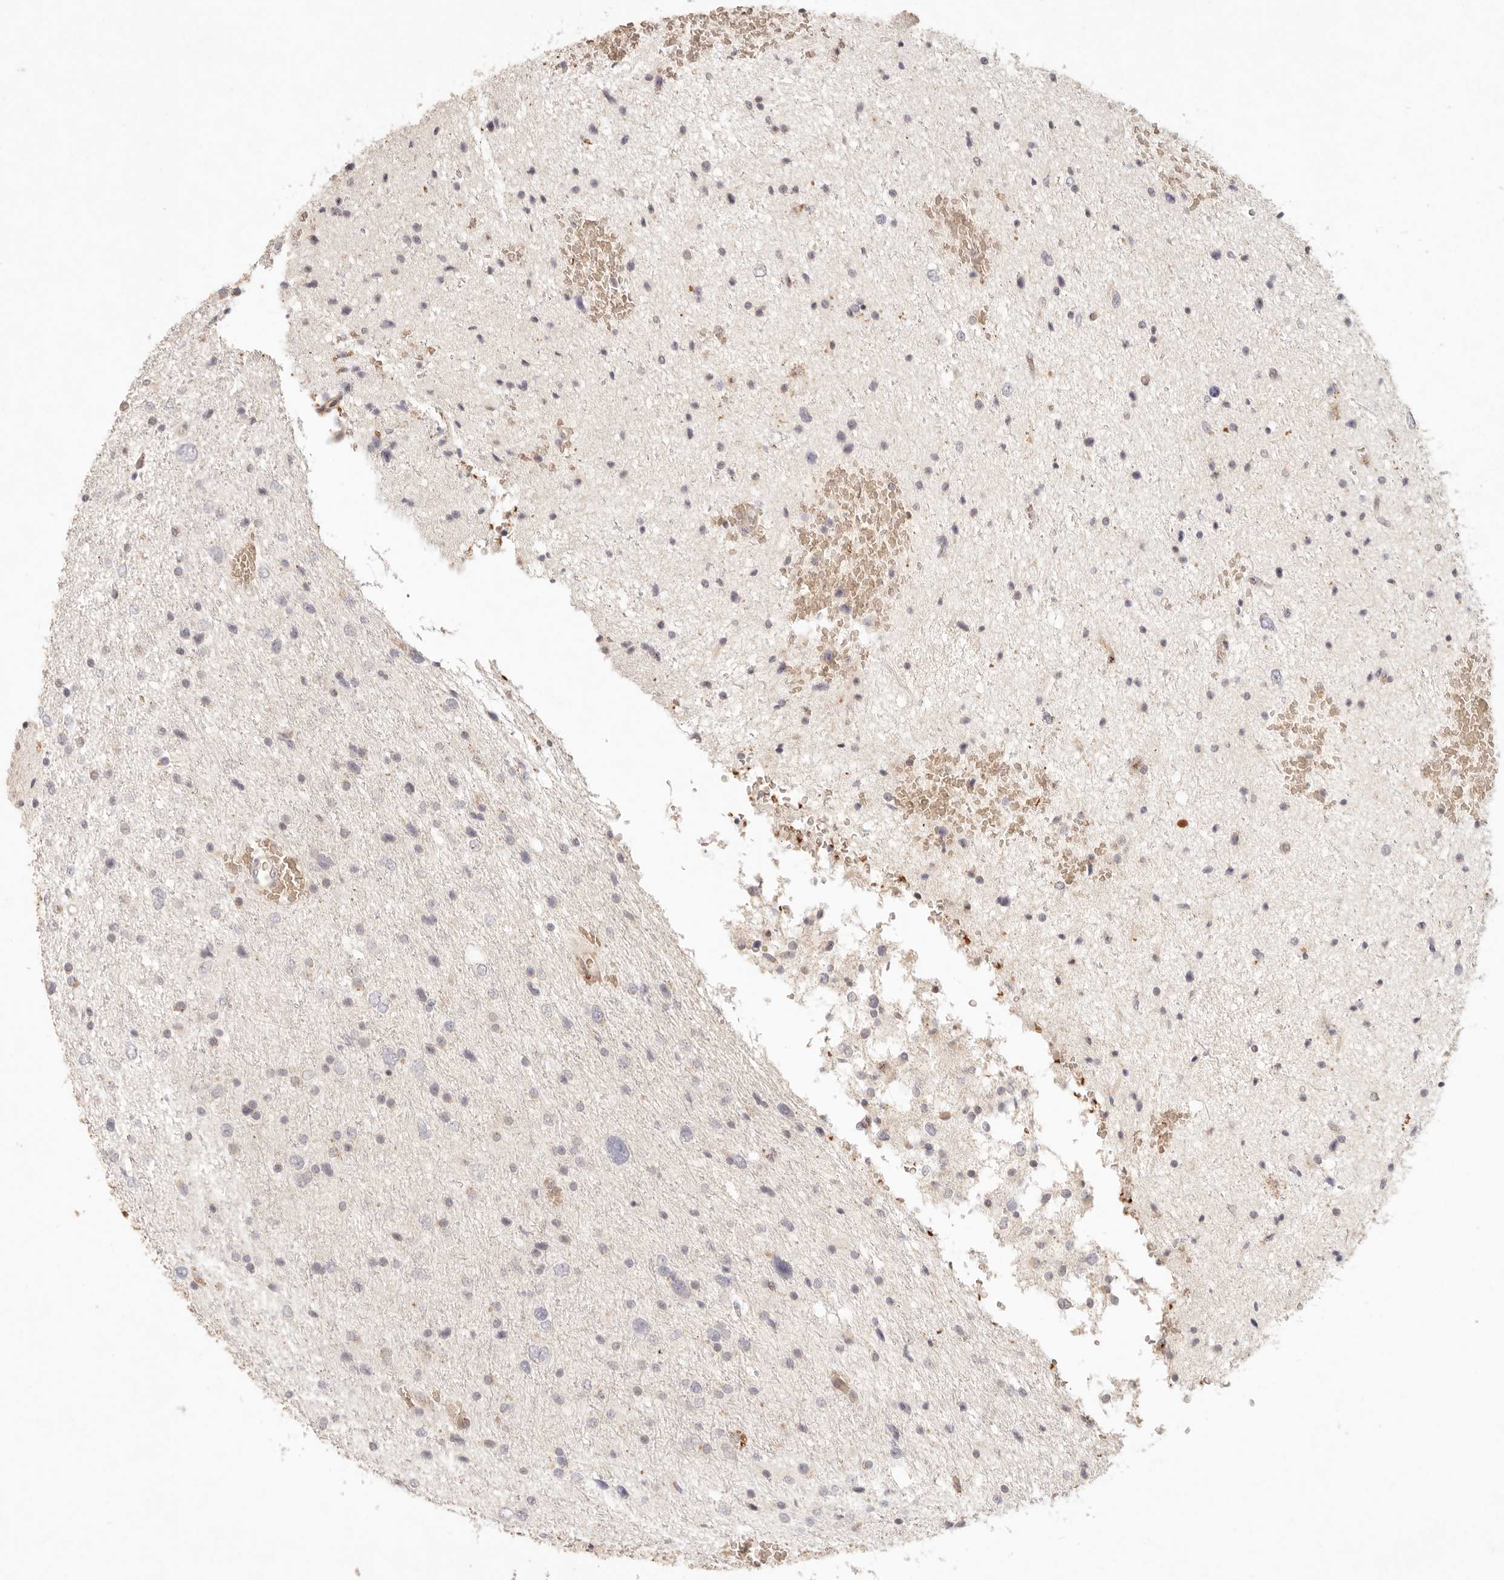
{"staining": {"intensity": "negative", "quantity": "none", "location": "none"}, "tissue": "glioma", "cell_type": "Tumor cells", "image_type": "cancer", "snomed": [{"axis": "morphology", "description": "Glioma, malignant, Low grade"}, {"axis": "topography", "description": "Cerebral cortex"}], "caption": "The IHC image has no significant positivity in tumor cells of malignant glioma (low-grade) tissue.", "gene": "C1orf127", "patient": {"sex": "female", "age": 39}}